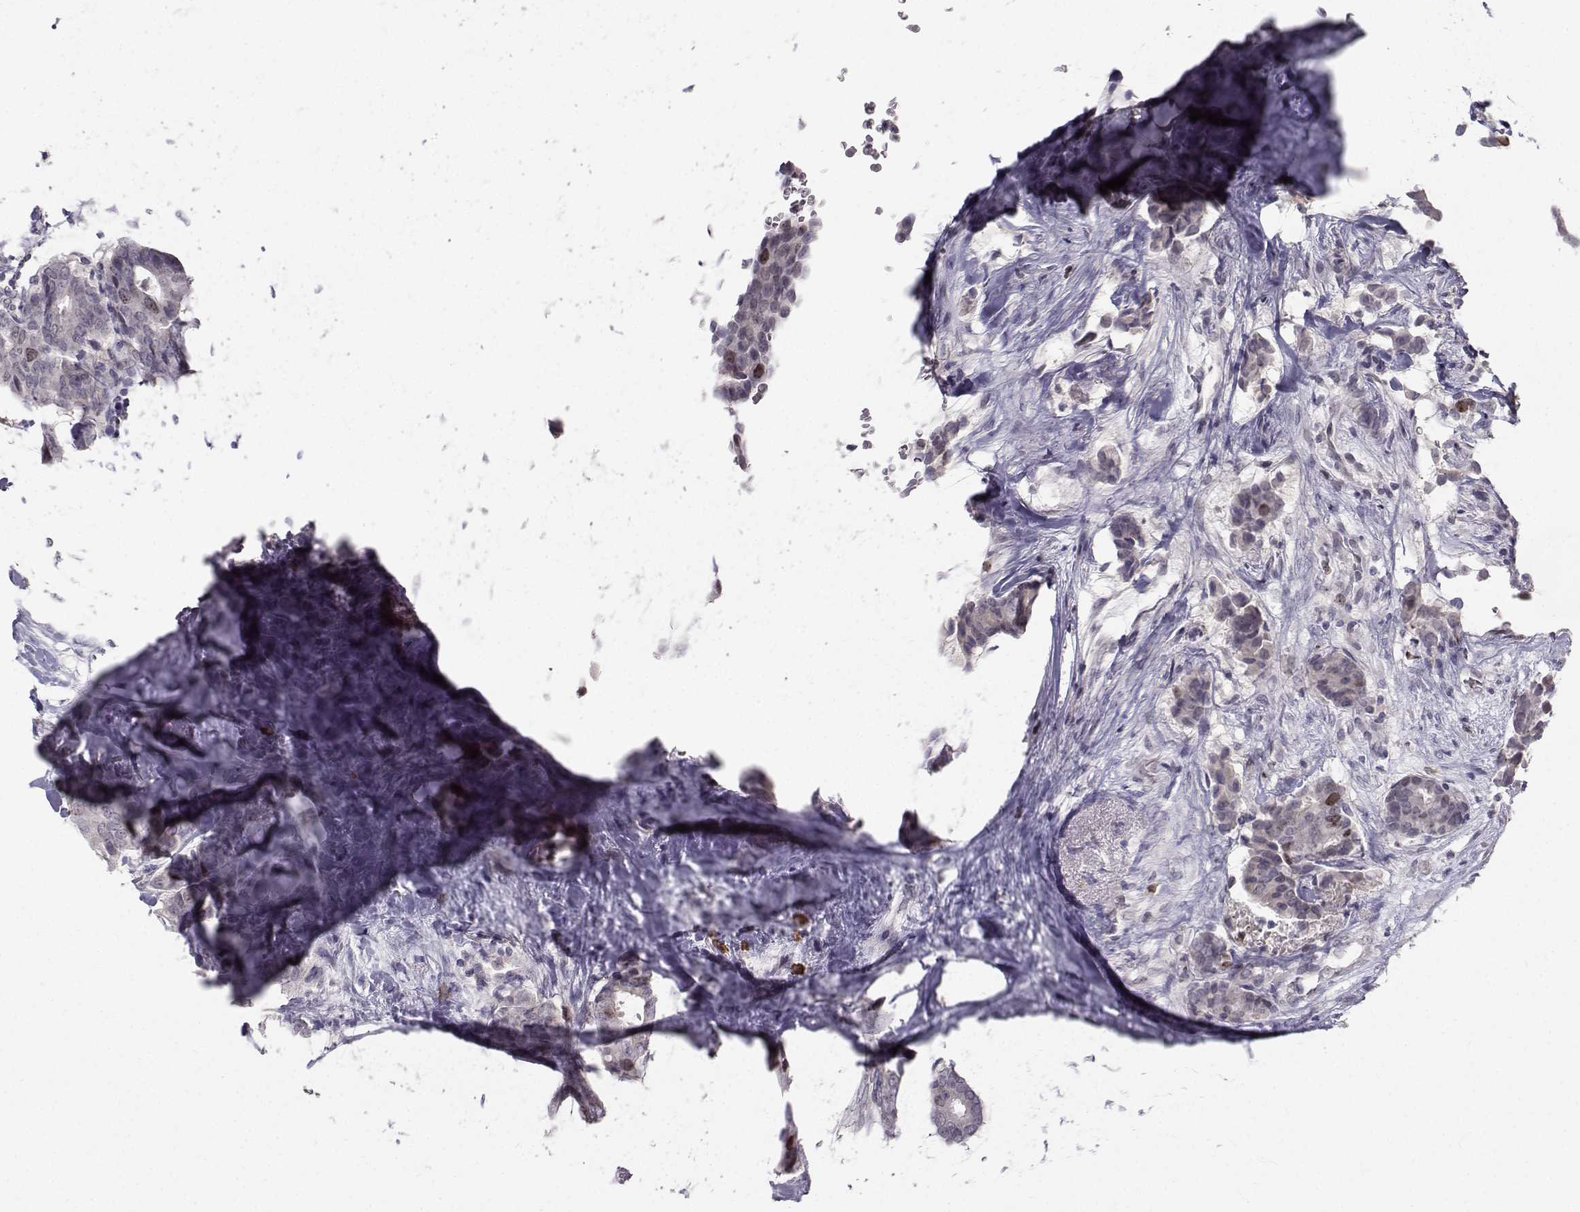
{"staining": {"intensity": "negative", "quantity": "none", "location": "none"}, "tissue": "breast cancer", "cell_type": "Tumor cells", "image_type": "cancer", "snomed": [{"axis": "morphology", "description": "Duct carcinoma"}, {"axis": "topography", "description": "Breast"}], "caption": "Infiltrating ductal carcinoma (breast) was stained to show a protein in brown. There is no significant positivity in tumor cells.", "gene": "LRP8", "patient": {"sex": "female", "age": 75}}